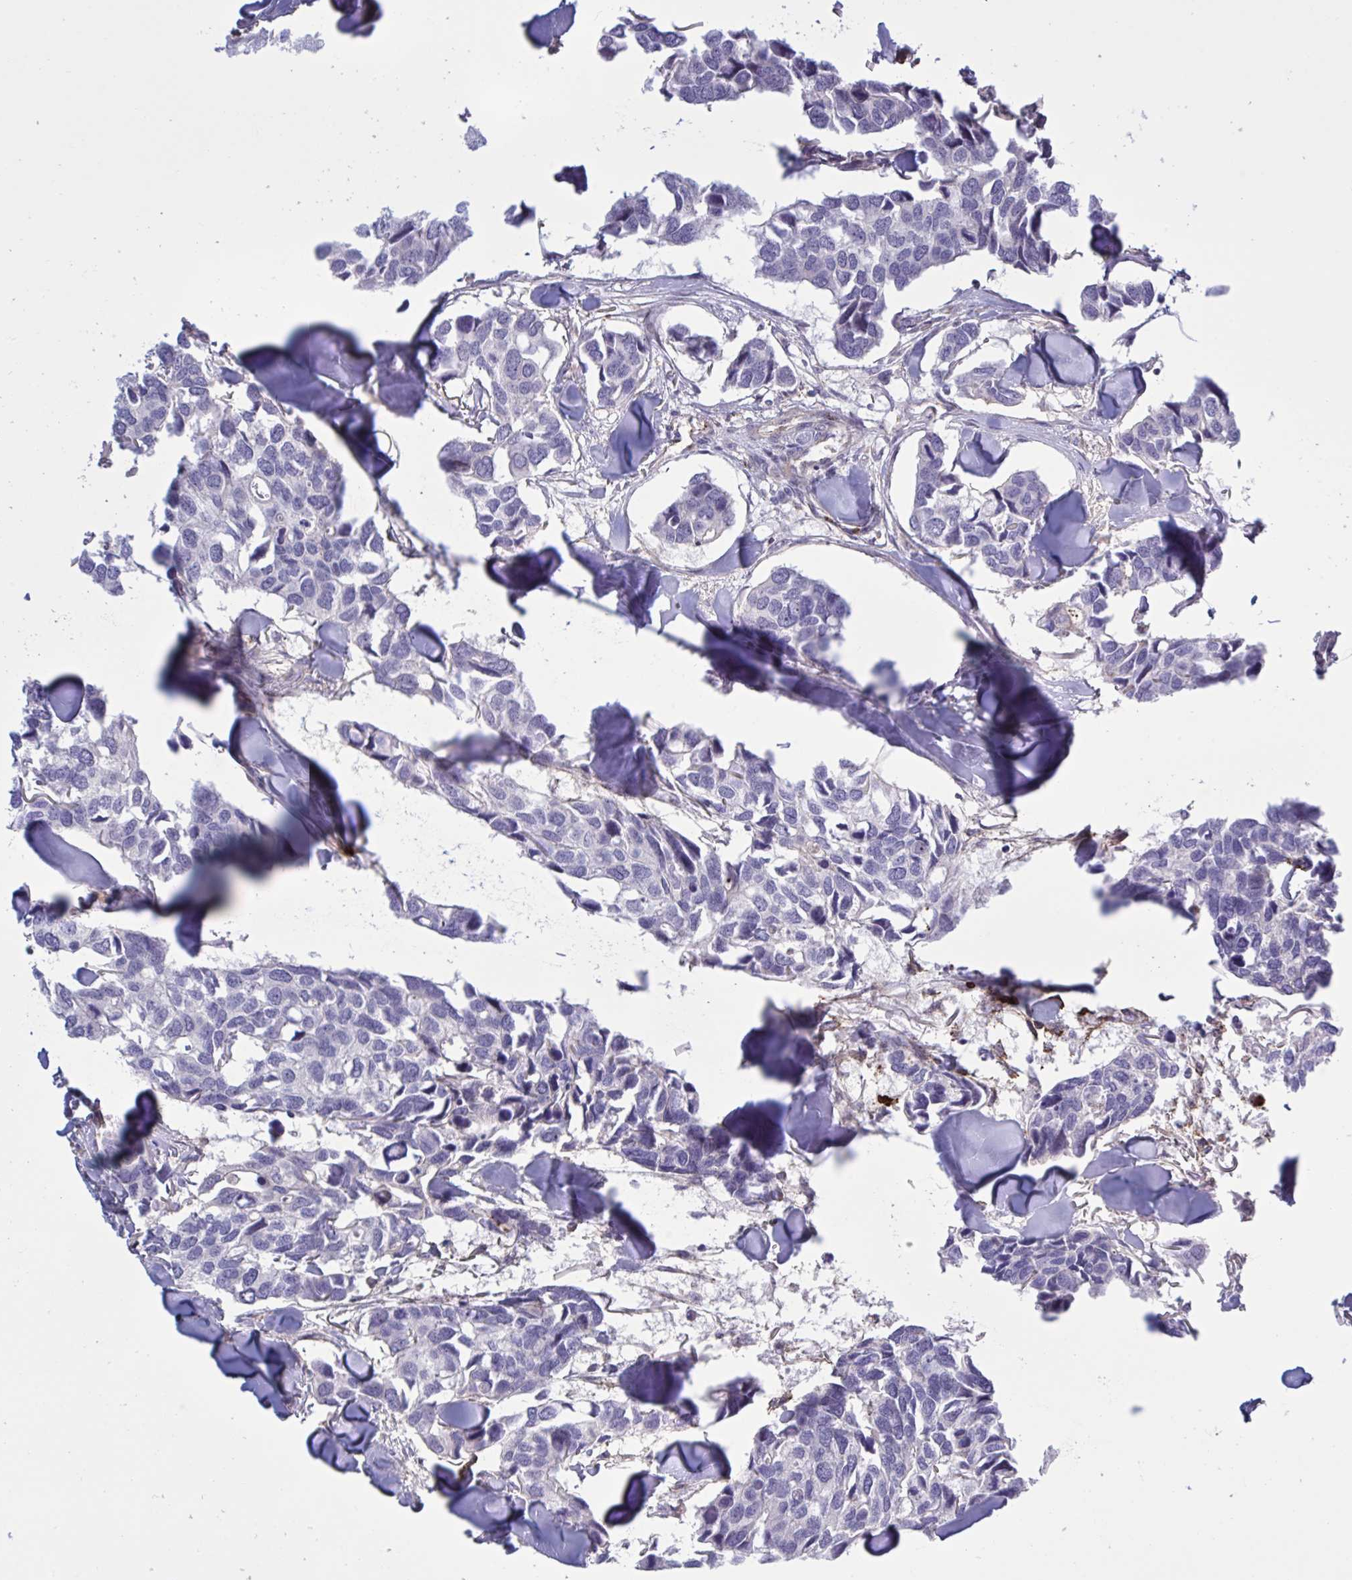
{"staining": {"intensity": "negative", "quantity": "none", "location": "none"}, "tissue": "breast cancer", "cell_type": "Tumor cells", "image_type": "cancer", "snomed": [{"axis": "morphology", "description": "Duct carcinoma"}, {"axis": "topography", "description": "Breast"}], "caption": "This is a histopathology image of immunohistochemistry staining of breast cancer, which shows no expression in tumor cells. The staining is performed using DAB (3,3'-diaminobenzidine) brown chromogen with nuclei counter-stained in using hematoxylin.", "gene": "CD101", "patient": {"sex": "female", "age": 83}}